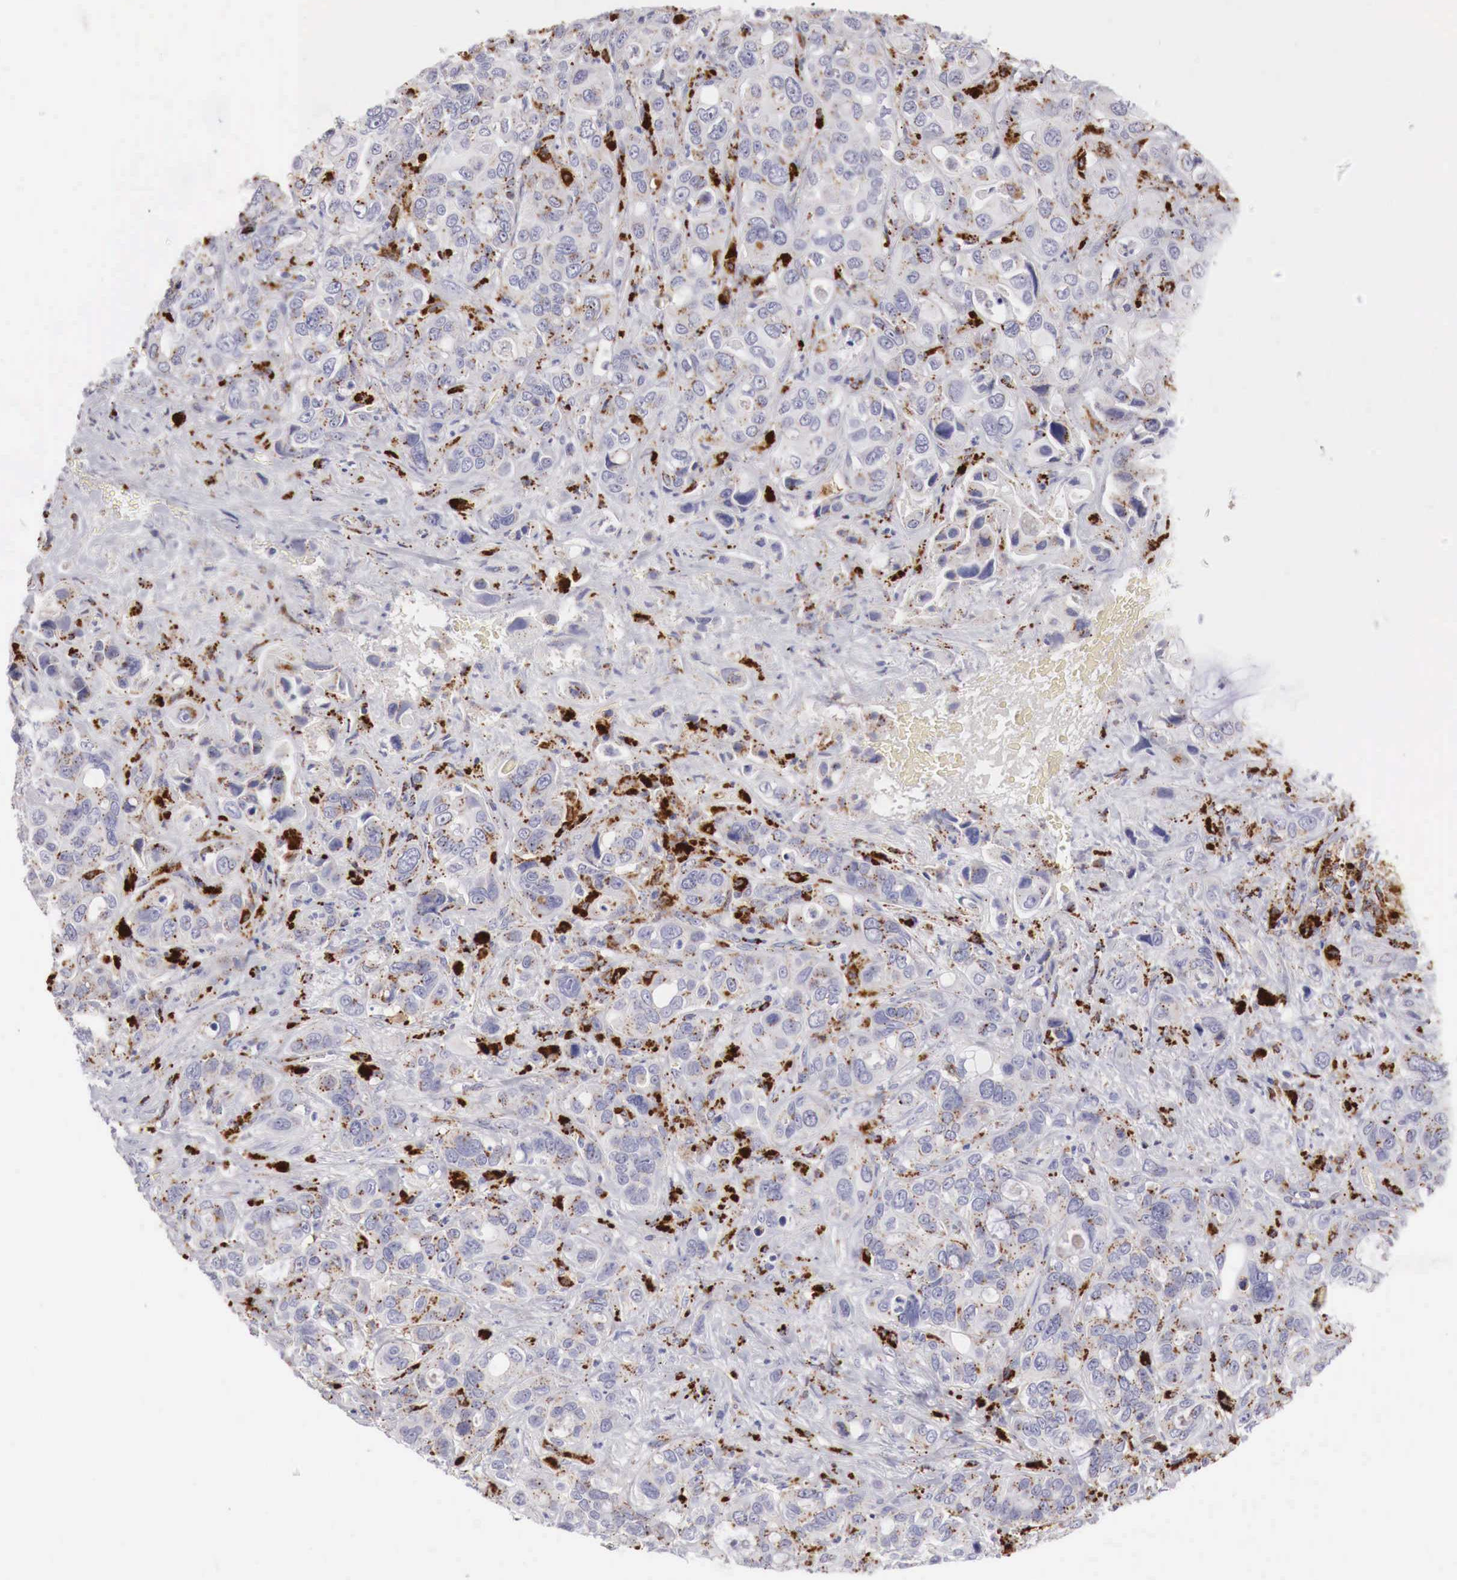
{"staining": {"intensity": "moderate", "quantity": "25%-75%", "location": "cytoplasmic/membranous"}, "tissue": "liver cancer", "cell_type": "Tumor cells", "image_type": "cancer", "snomed": [{"axis": "morphology", "description": "Cholangiocarcinoma"}, {"axis": "topography", "description": "Liver"}], "caption": "Immunohistochemical staining of liver cancer (cholangiocarcinoma) exhibits medium levels of moderate cytoplasmic/membranous positivity in about 25%-75% of tumor cells. (Stains: DAB in brown, nuclei in blue, Microscopy: brightfield microscopy at high magnification).", "gene": "GLA", "patient": {"sex": "female", "age": 79}}